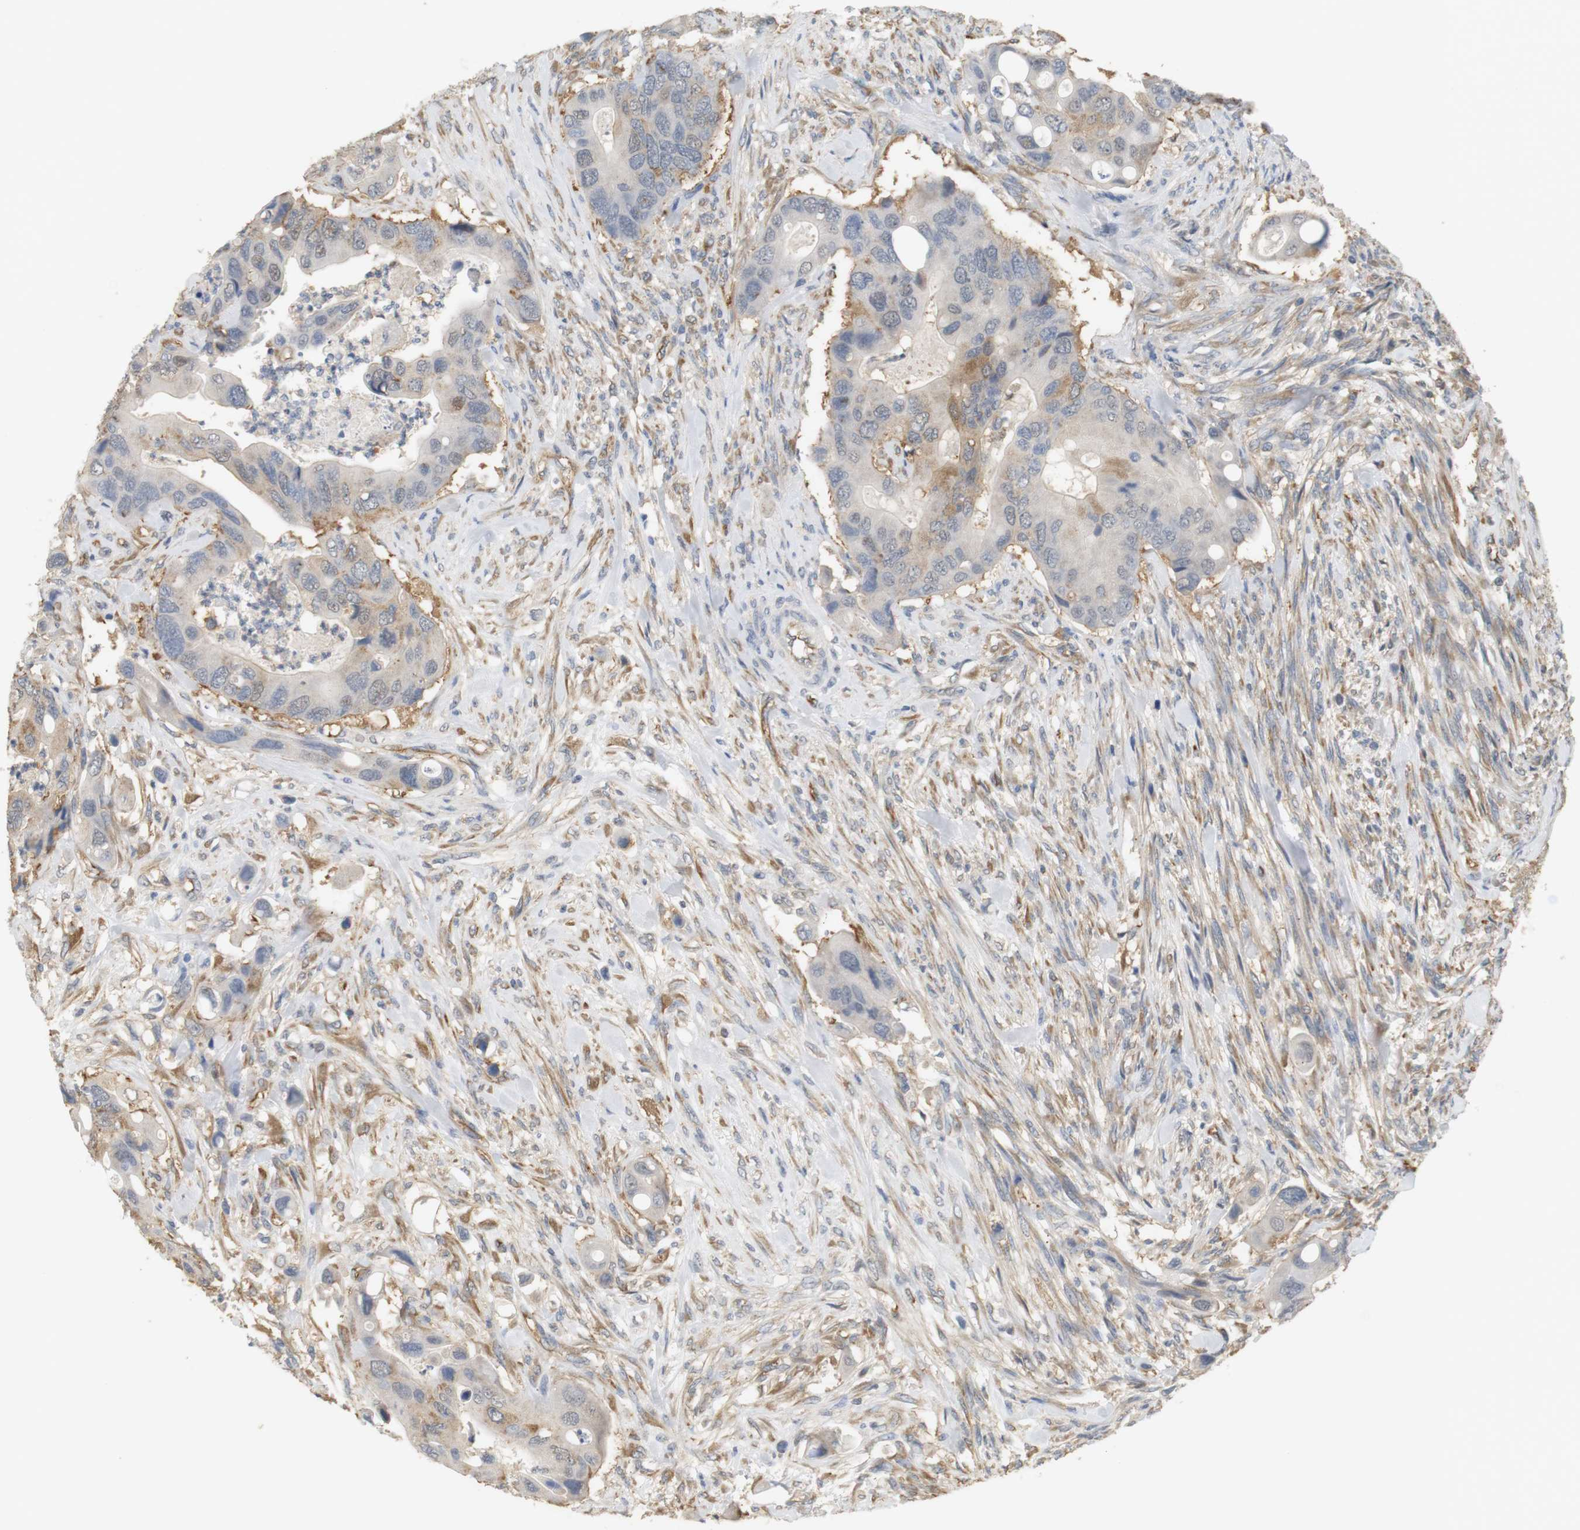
{"staining": {"intensity": "moderate", "quantity": "<25%", "location": "cytoplasmic/membranous"}, "tissue": "colorectal cancer", "cell_type": "Tumor cells", "image_type": "cancer", "snomed": [{"axis": "morphology", "description": "Adenocarcinoma, NOS"}, {"axis": "topography", "description": "Rectum"}], "caption": "Immunohistochemical staining of human colorectal adenocarcinoma reveals low levels of moderate cytoplasmic/membranous expression in approximately <25% of tumor cells.", "gene": "OSR1", "patient": {"sex": "female", "age": 57}}